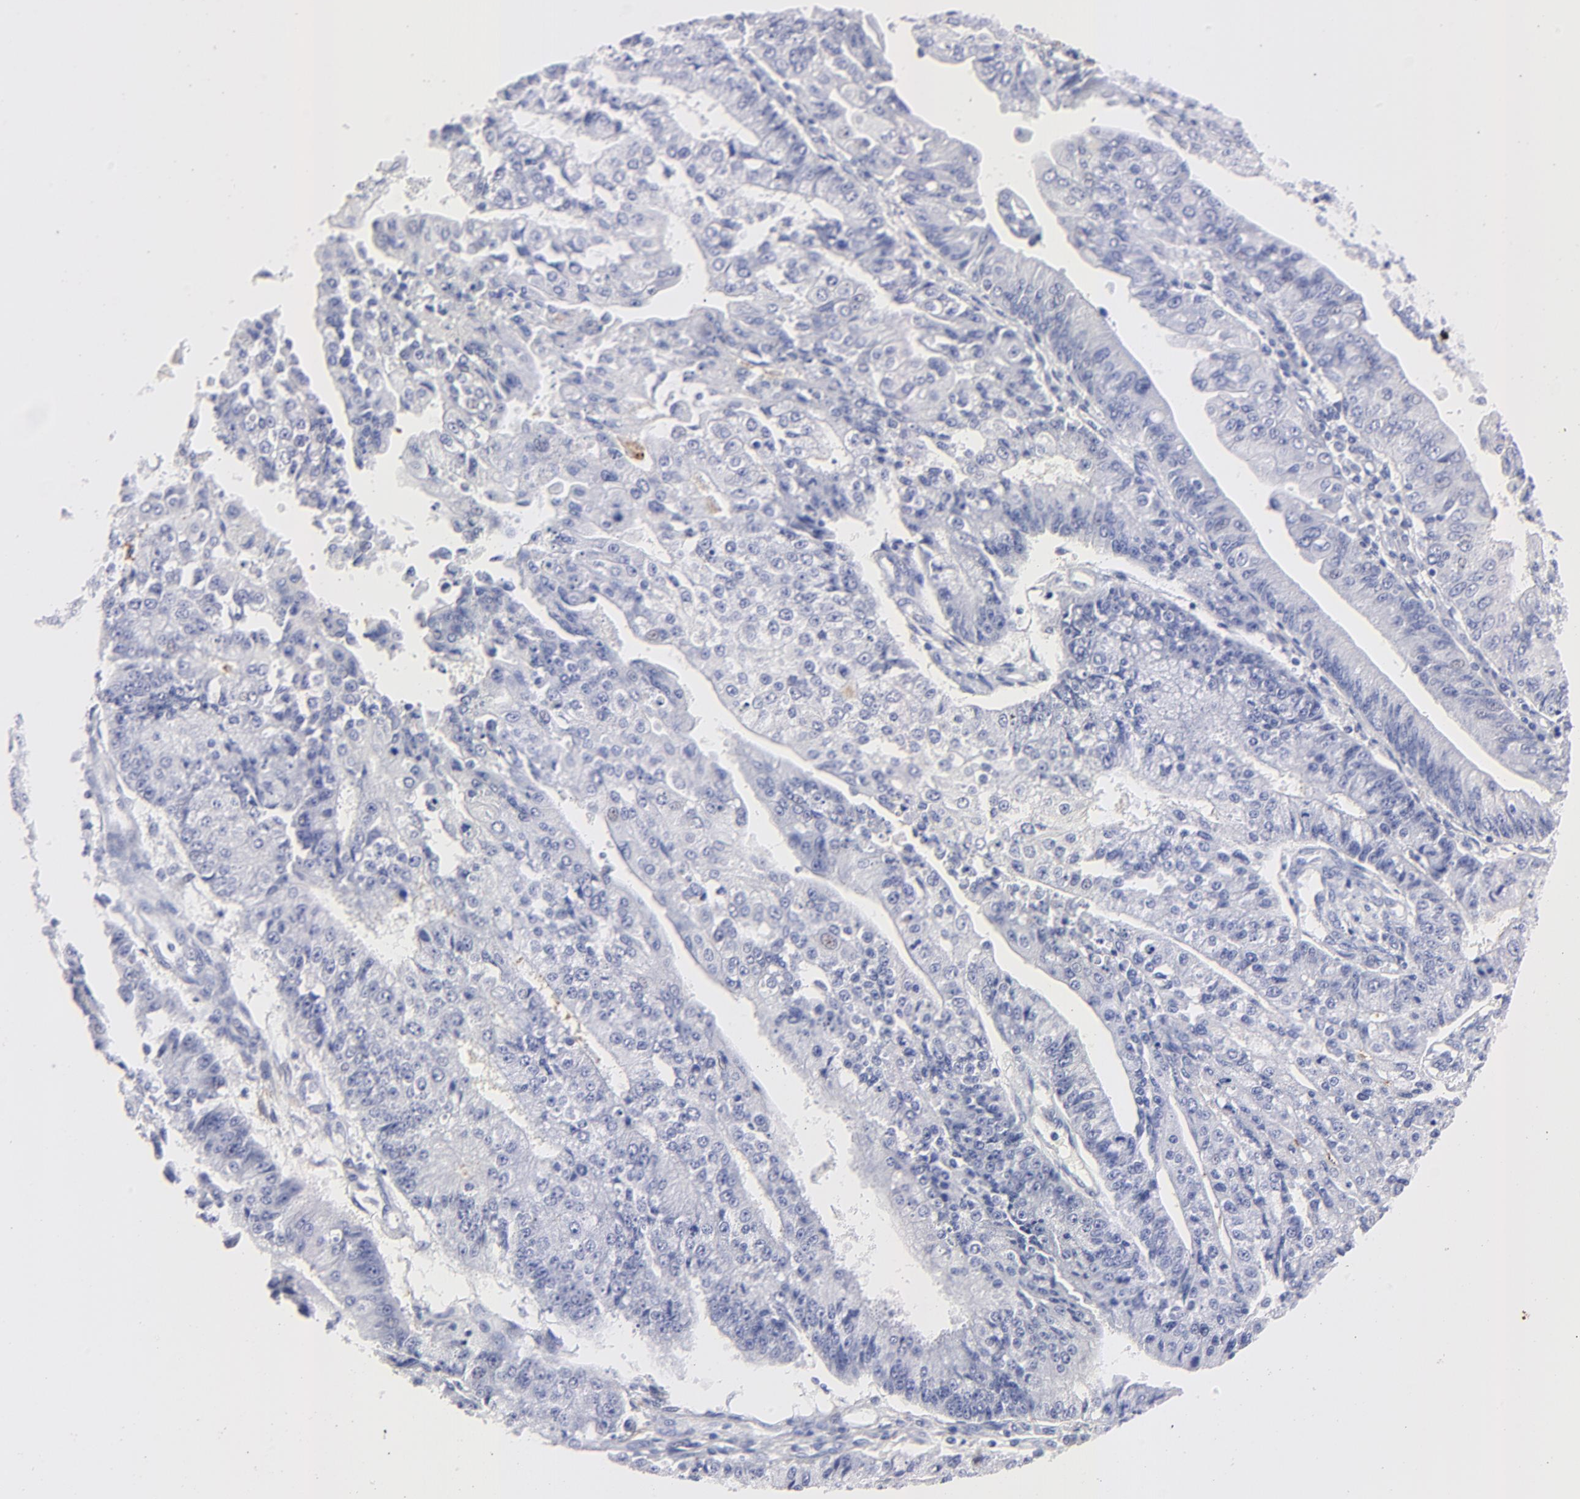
{"staining": {"intensity": "negative", "quantity": "none", "location": "none"}, "tissue": "endometrial cancer", "cell_type": "Tumor cells", "image_type": "cancer", "snomed": [{"axis": "morphology", "description": "Adenocarcinoma, NOS"}, {"axis": "topography", "description": "Endometrium"}], "caption": "A high-resolution histopathology image shows immunohistochemistry staining of endometrial cancer, which displays no significant positivity in tumor cells.", "gene": "HORMAD2", "patient": {"sex": "female", "age": 75}}